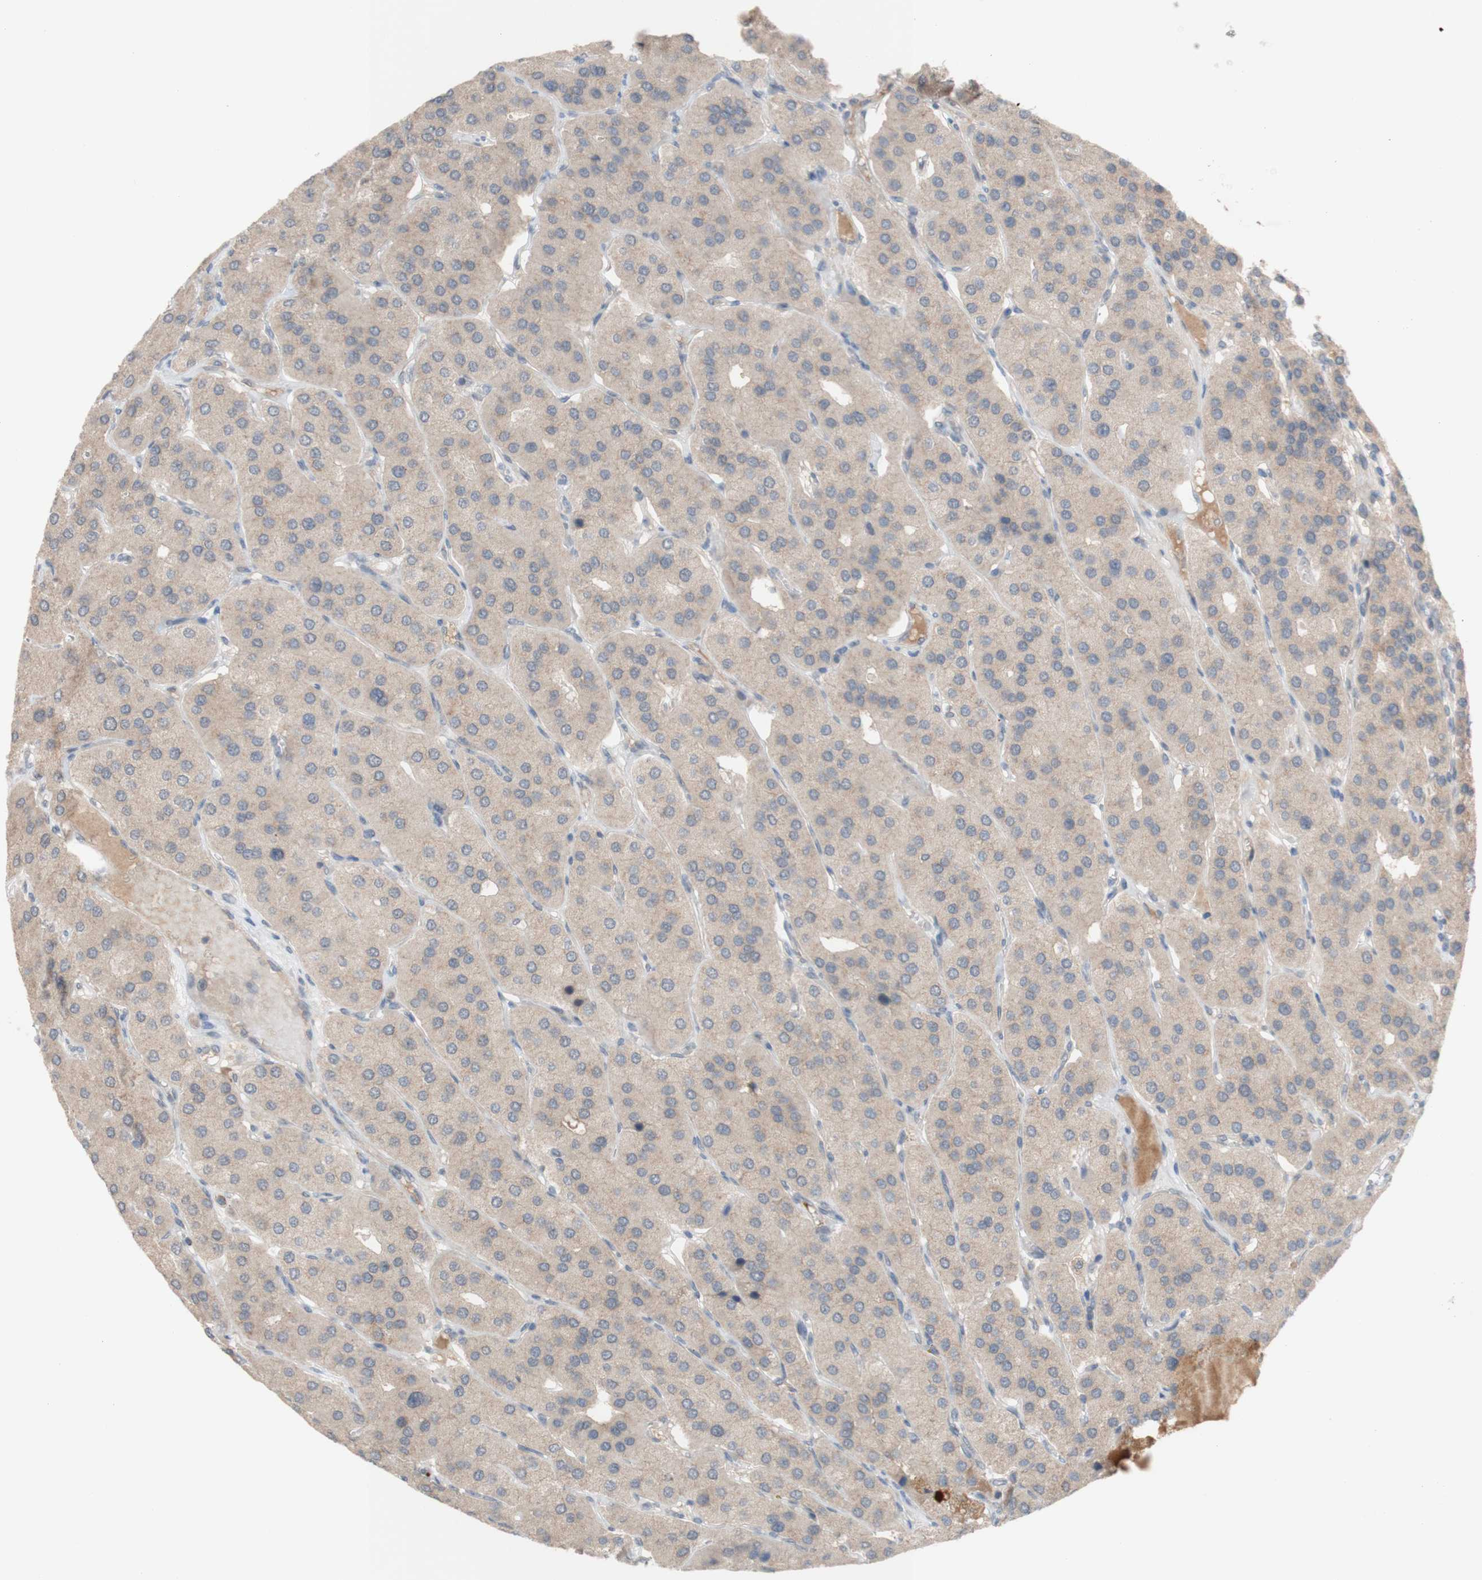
{"staining": {"intensity": "weak", "quantity": ">75%", "location": "cytoplasmic/membranous"}, "tissue": "parathyroid gland", "cell_type": "Glandular cells", "image_type": "normal", "snomed": [{"axis": "morphology", "description": "Normal tissue, NOS"}, {"axis": "morphology", "description": "Adenoma, NOS"}, {"axis": "topography", "description": "Parathyroid gland"}], "caption": "Immunohistochemistry staining of normal parathyroid gland, which demonstrates low levels of weak cytoplasmic/membranous positivity in approximately >75% of glandular cells indicating weak cytoplasmic/membranous protein staining. The staining was performed using DAB (3,3'-diaminobenzidine) (brown) for protein detection and nuclei were counterstained in hematoxylin (blue).", "gene": "PEX2", "patient": {"sex": "female", "age": 86}}